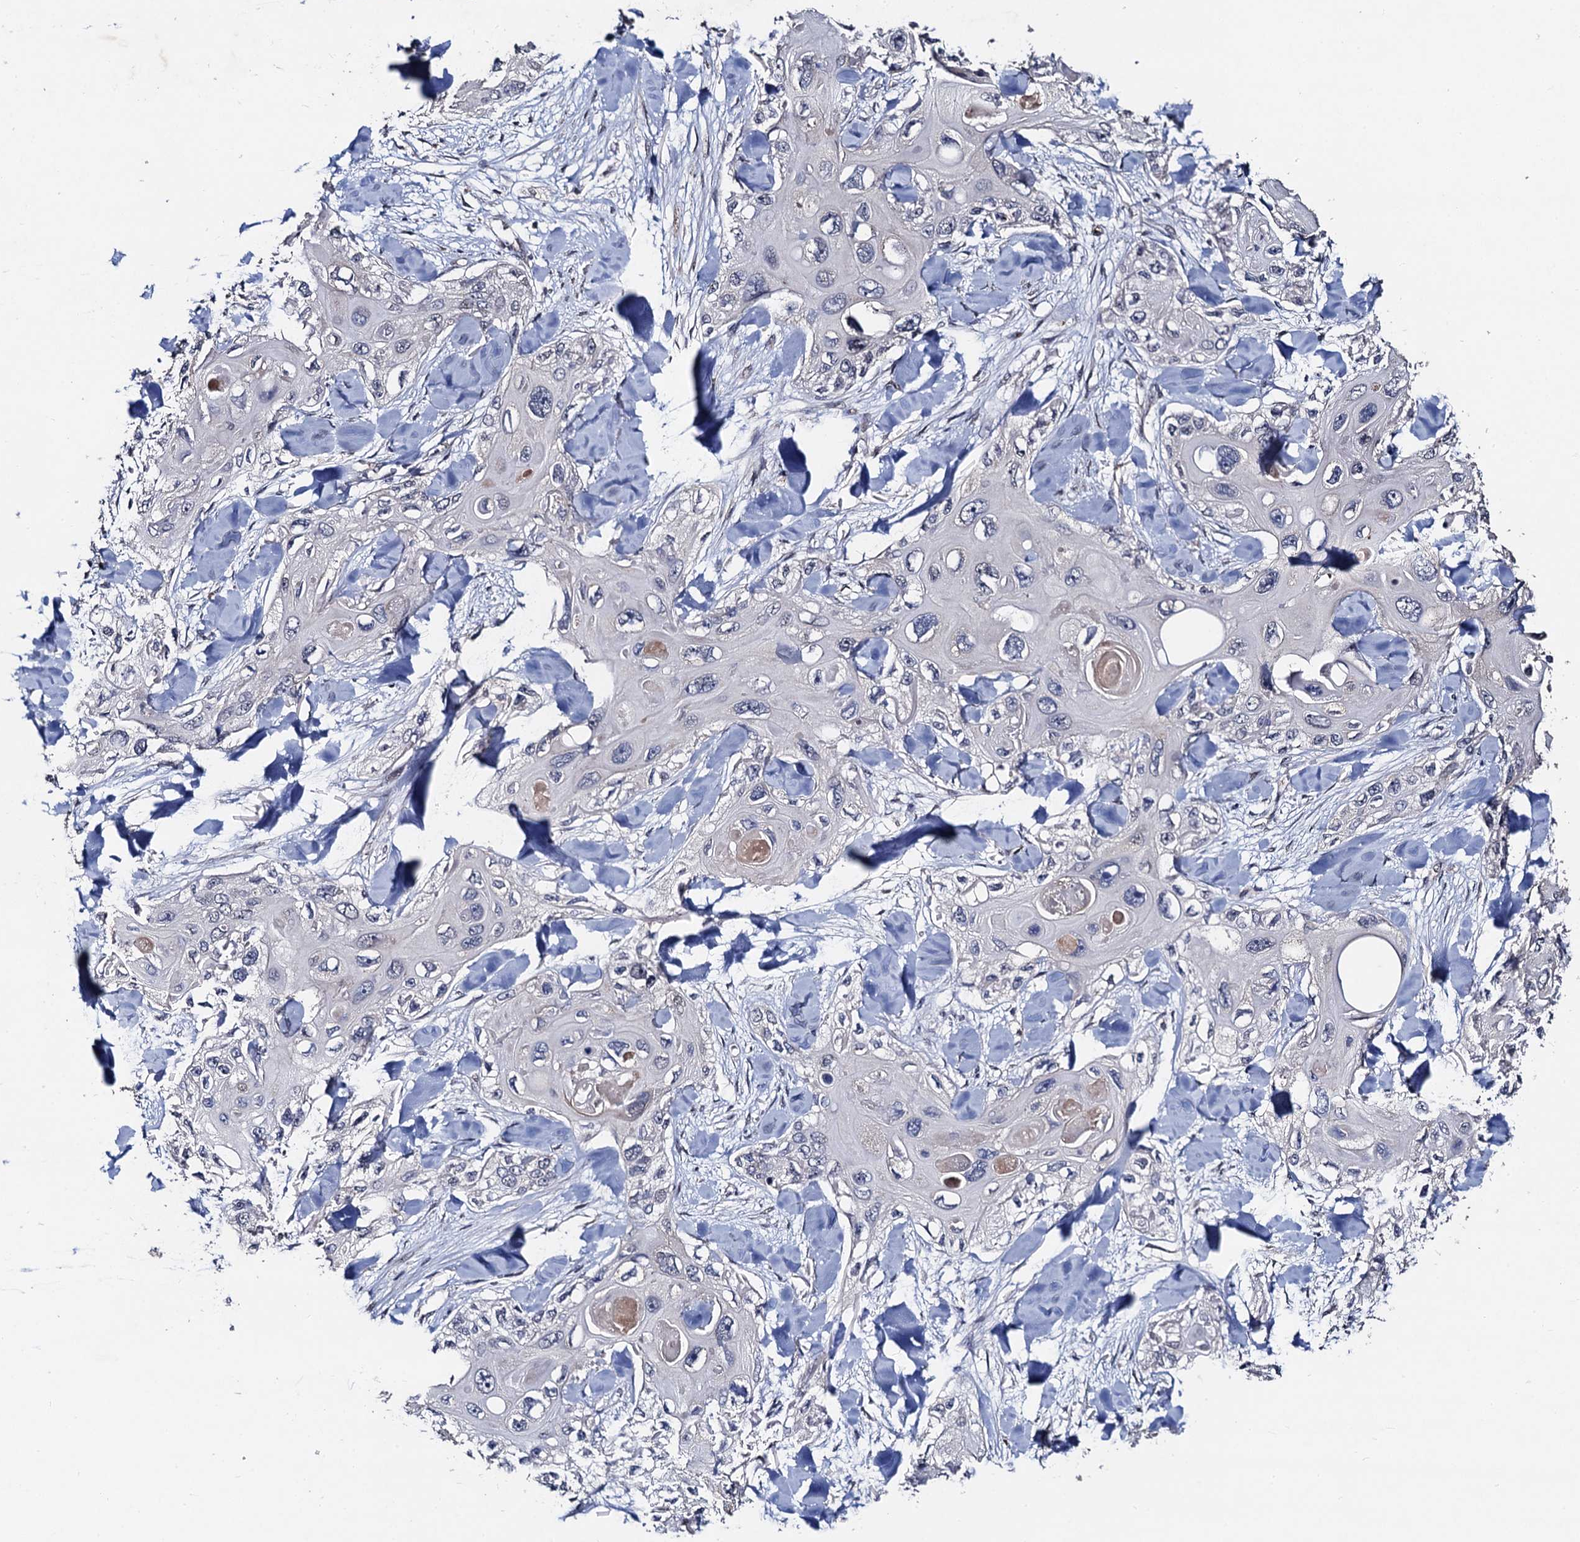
{"staining": {"intensity": "negative", "quantity": "none", "location": "none"}, "tissue": "skin cancer", "cell_type": "Tumor cells", "image_type": "cancer", "snomed": [{"axis": "morphology", "description": "Normal tissue, NOS"}, {"axis": "morphology", "description": "Squamous cell carcinoma, NOS"}, {"axis": "topography", "description": "Skin"}], "caption": "Skin cancer (squamous cell carcinoma) was stained to show a protein in brown. There is no significant positivity in tumor cells. (Stains: DAB immunohistochemistry (IHC) with hematoxylin counter stain, Microscopy: brightfield microscopy at high magnification).", "gene": "PPTC7", "patient": {"sex": "male", "age": 72}}